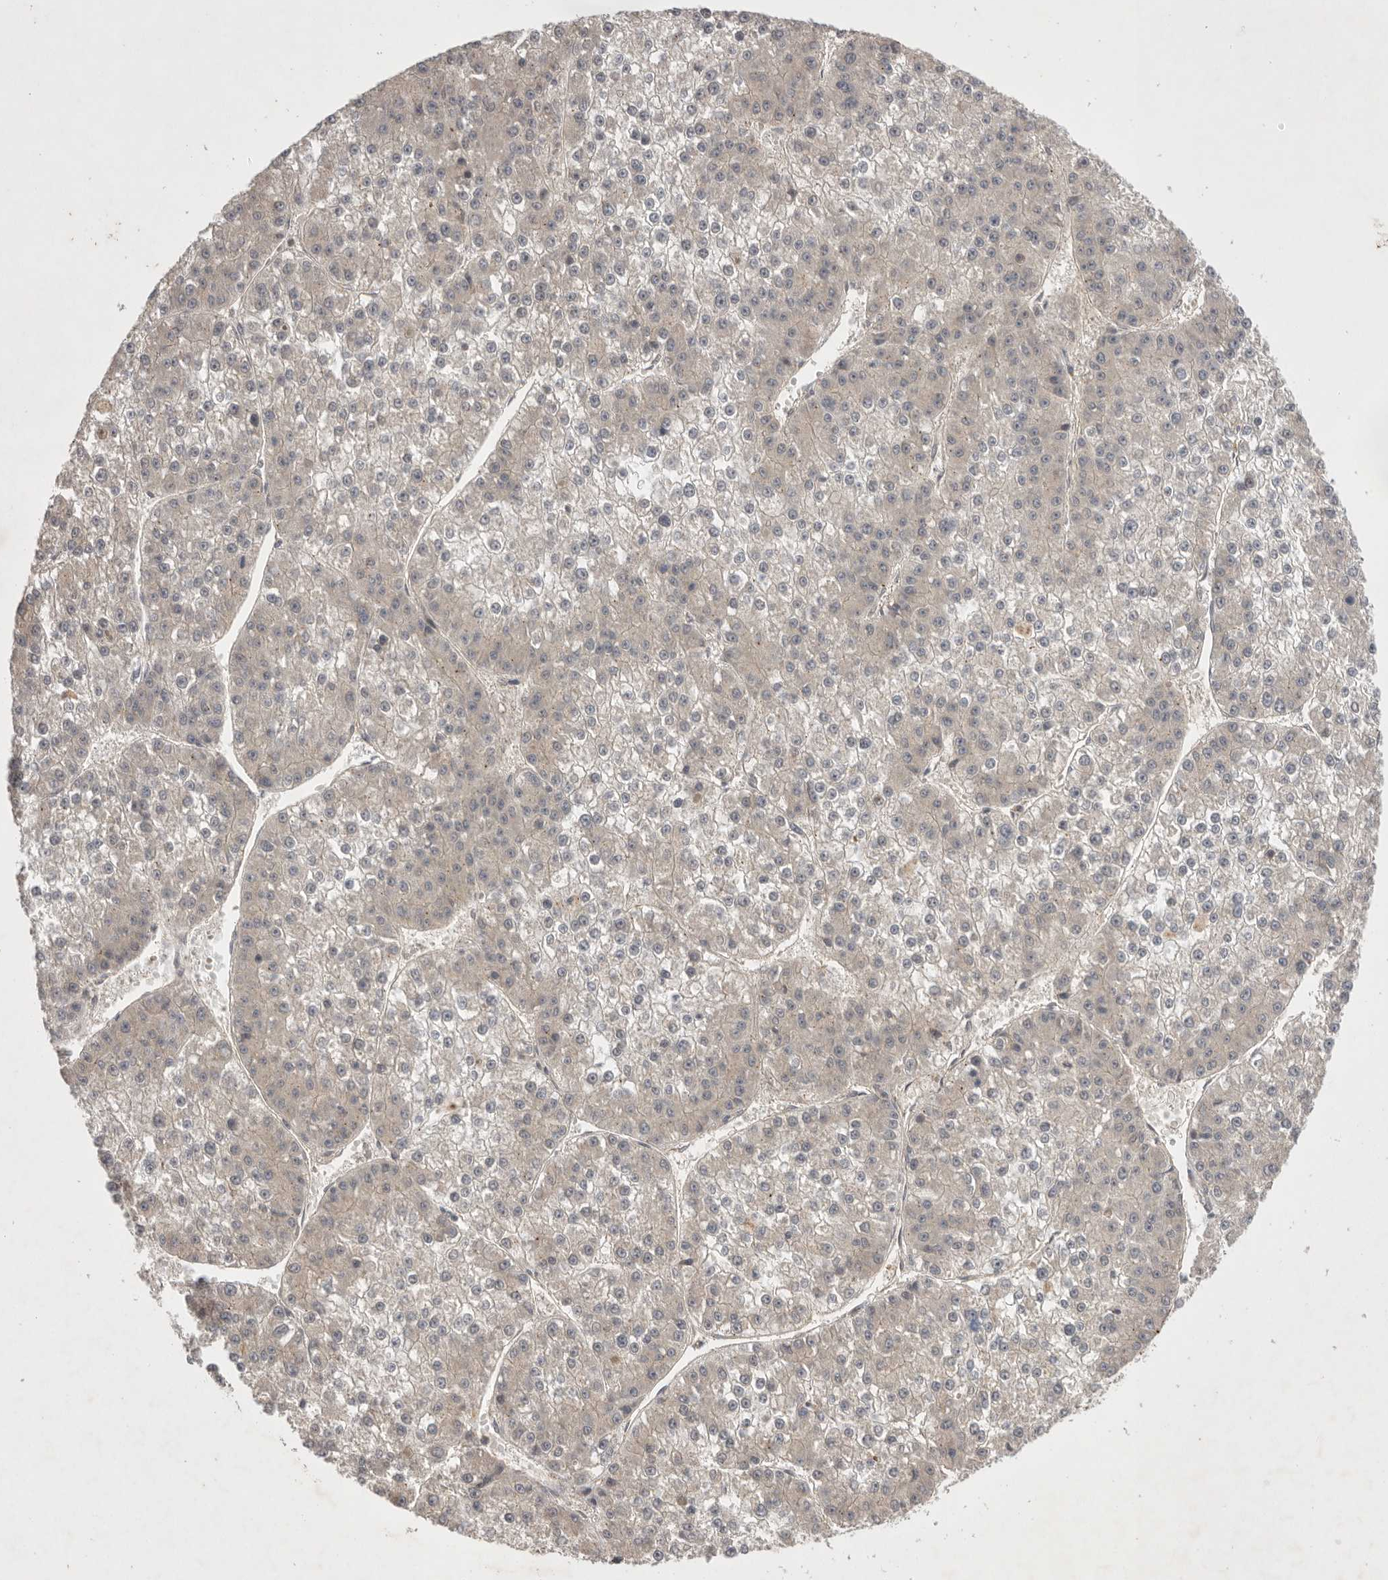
{"staining": {"intensity": "negative", "quantity": "none", "location": "none"}, "tissue": "liver cancer", "cell_type": "Tumor cells", "image_type": "cancer", "snomed": [{"axis": "morphology", "description": "Carcinoma, Hepatocellular, NOS"}, {"axis": "topography", "description": "Liver"}], "caption": "High magnification brightfield microscopy of liver cancer (hepatocellular carcinoma) stained with DAB (brown) and counterstained with hematoxylin (blue): tumor cells show no significant staining.", "gene": "NRCAM", "patient": {"sex": "female", "age": 73}}